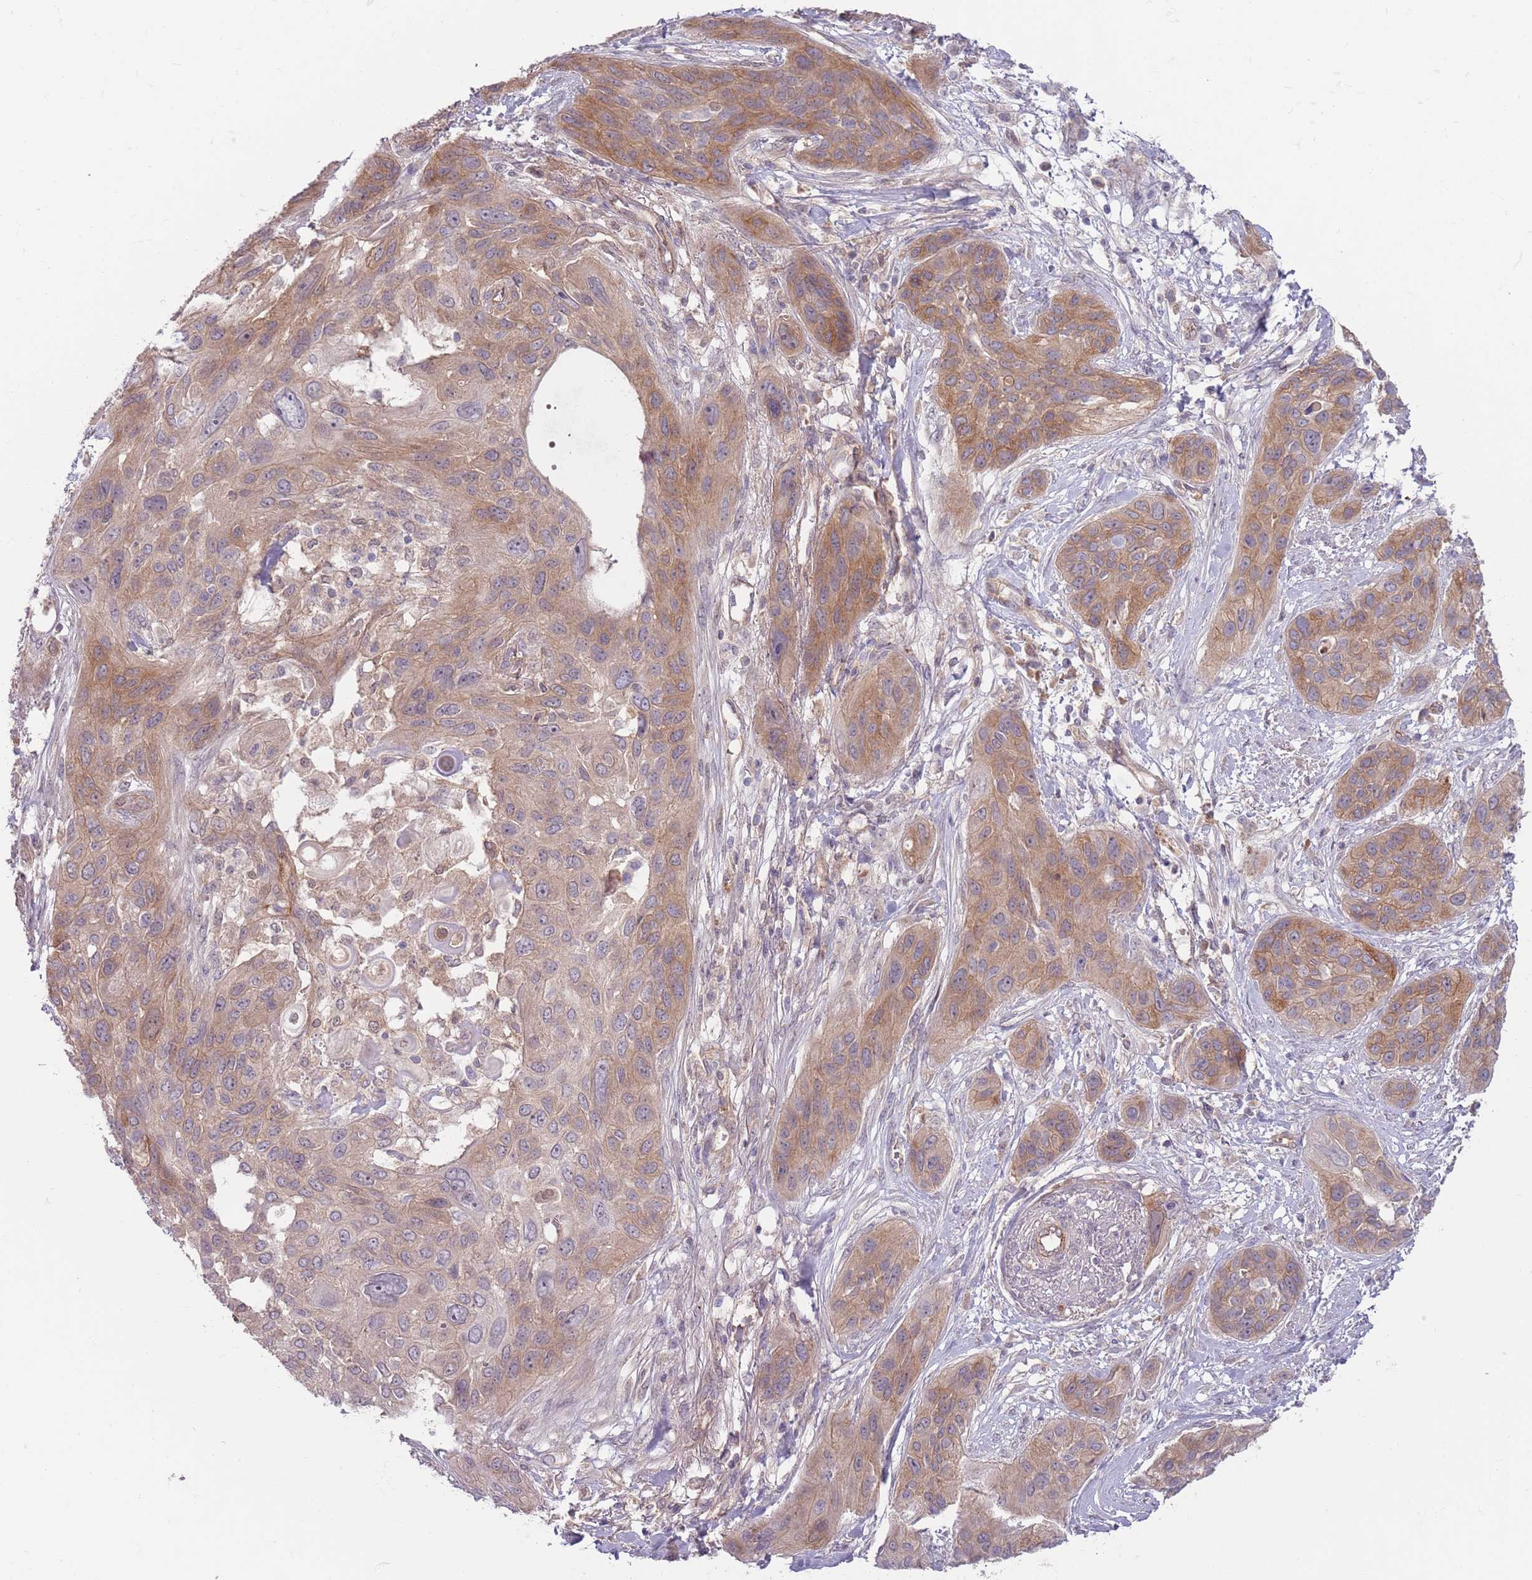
{"staining": {"intensity": "moderate", "quantity": ">75%", "location": "cytoplasmic/membranous"}, "tissue": "lung cancer", "cell_type": "Tumor cells", "image_type": "cancer", "snomed": [{"axis": "morphology", "description": "Squamous cell carcinoma, NOS"}, {"axis": "topography", "description": "Lung"}], "caption": "Lung cancer stained with a protein marker displays moderate staining in tumor cells.", "gene": "SAV1", "patient": {"sex": "female", "age": 70}}